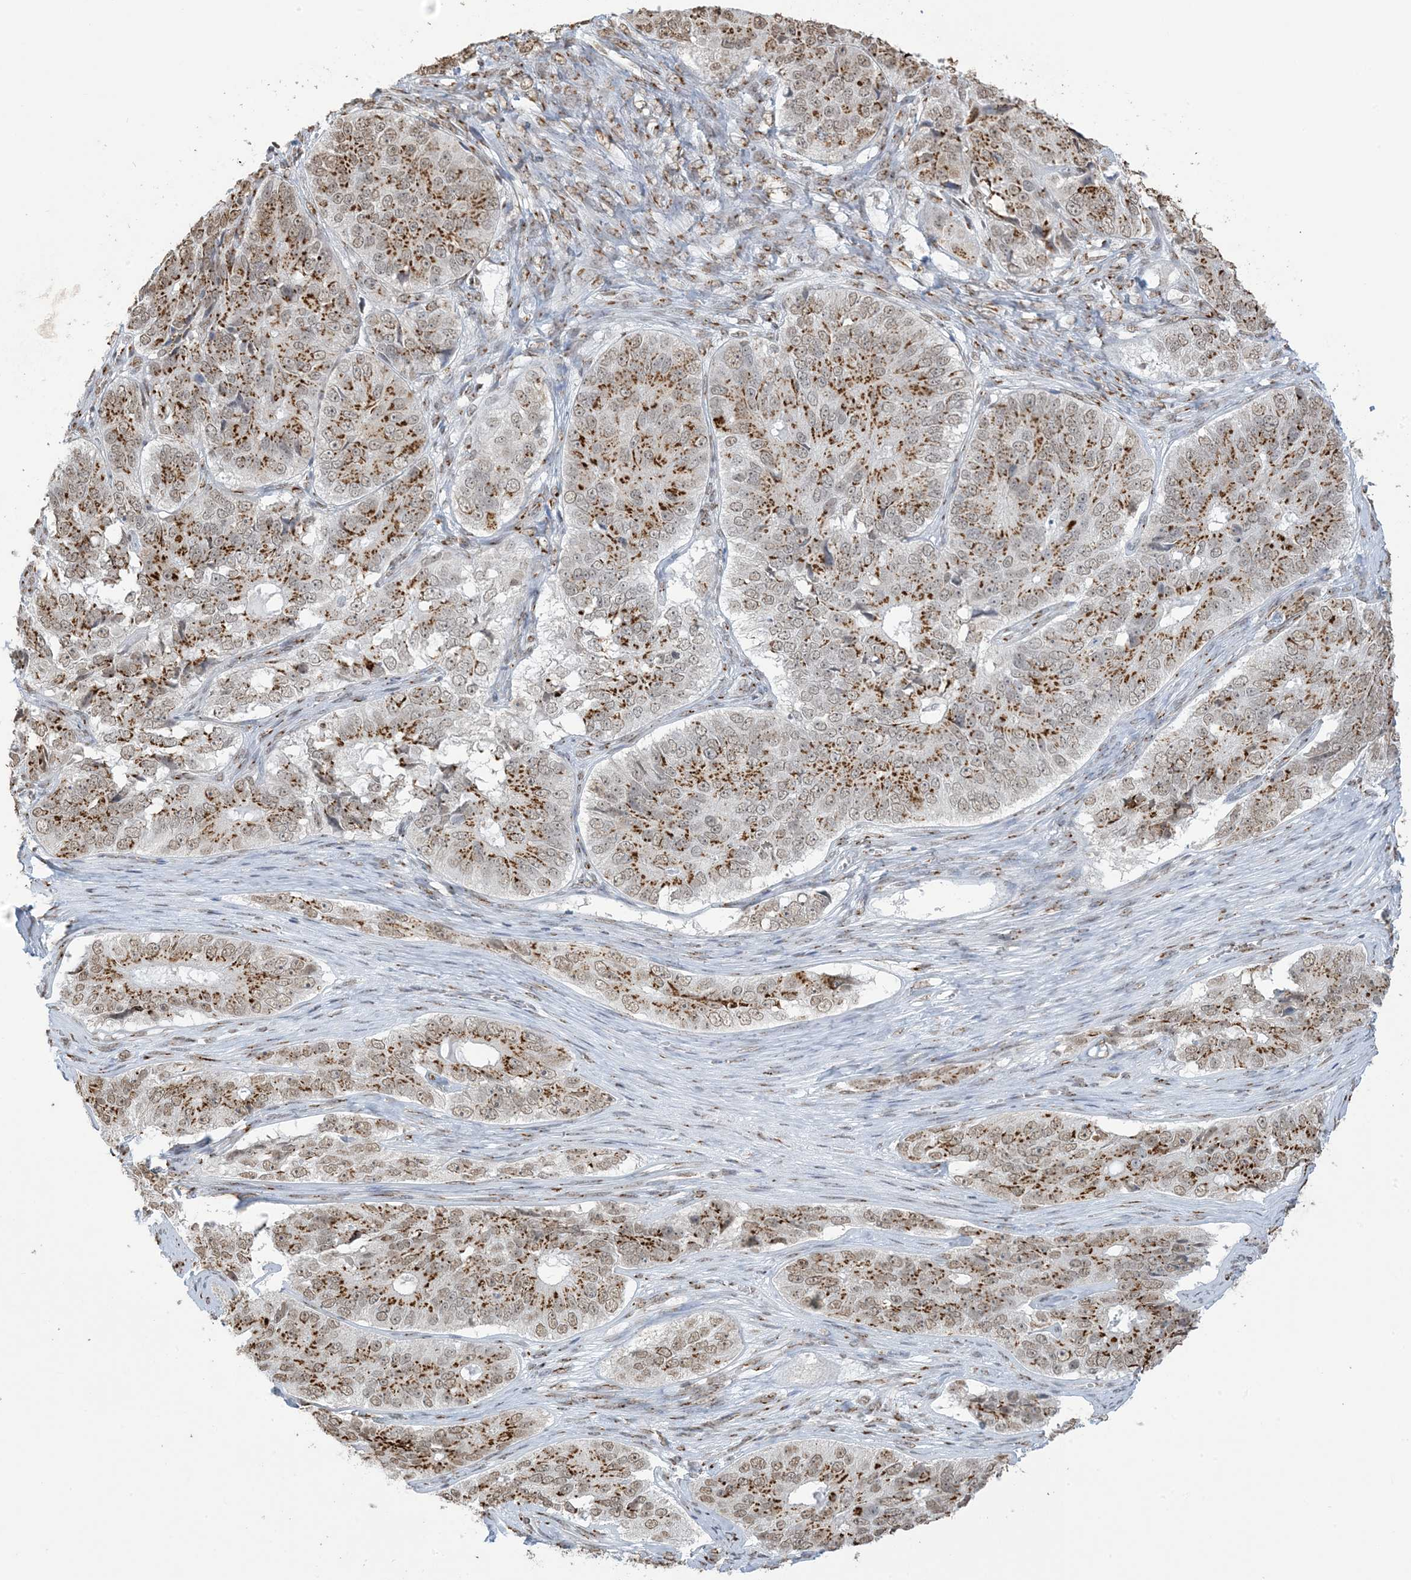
{"staining": {"intensity": "moderate", "quantity": ">75%", "location": "cytoplasmic/membranous,nuclear"}, "tissue": "ovarian cancer", "cell_type": "Tumor cells", "image_type": "cancer", "snomed": [{"axis": "morphology", "description": "Carcinoma, endometroid"}, {"axis": "topography", "description": "Ovary"}], "caption": "A brown stain highlights moderate cytoplasmic/membranous and nuclear staining of a protein in human ovarian cancer (endometroid carcinoma) tumor cells.", "gene": "GPR107", "patient": {"sex": "female", "age": 51}}